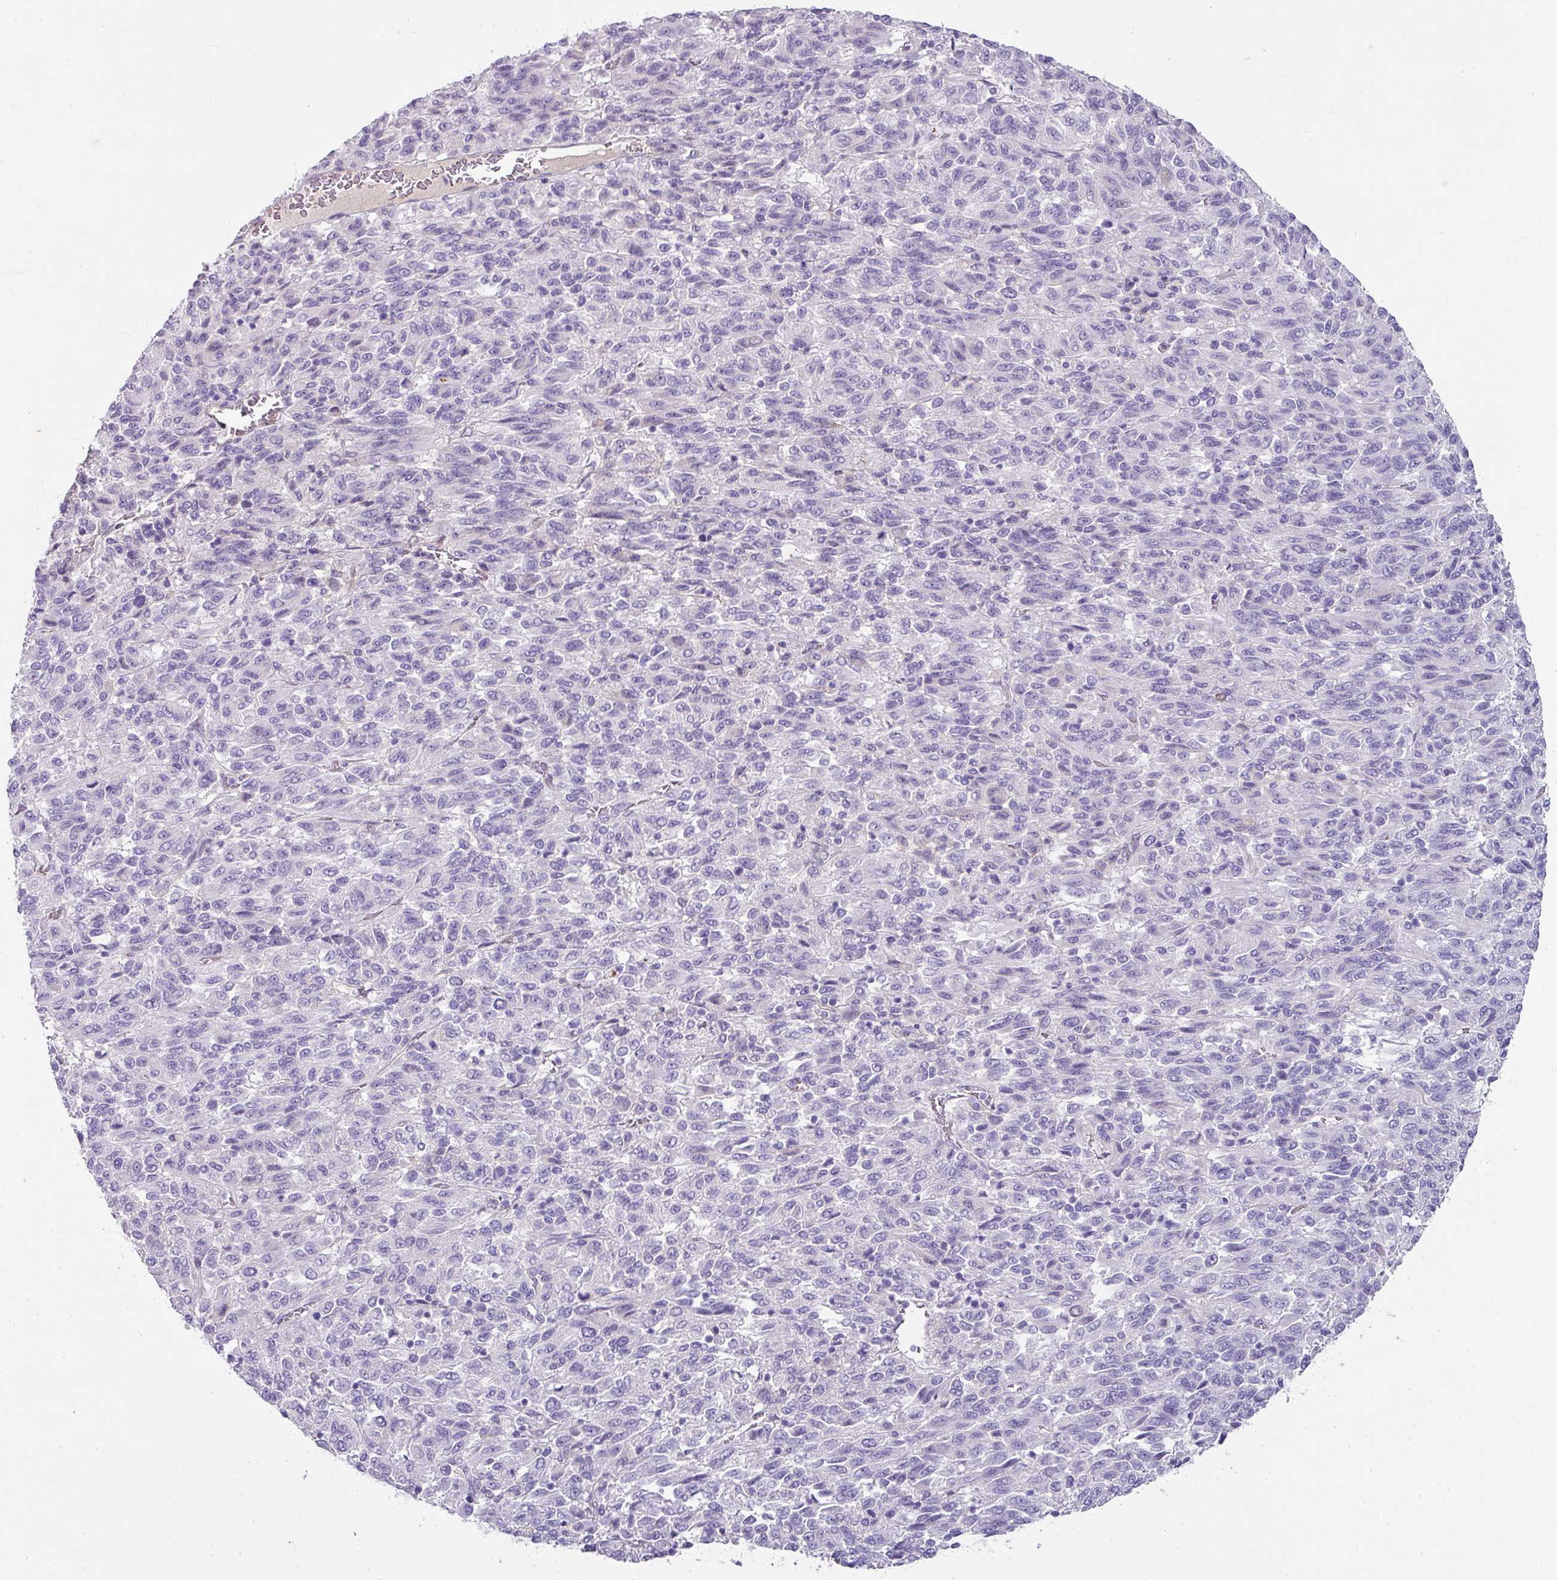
{"staining": {"intensity": "negative", "quantity": "none", "location": "none"}, "tissue": "melanoma", "cell_type": "Tumor cells", "image_type": "cancer", "snomed": [{"axis": "morphology", "description": "Malignant melanoma, Metastatic site"}, {"axis": "topography", "description": "Lung"}], "caption": "Image shows no protein staining in tumor cells of malignant melanoma (metastatic site) tissue.", "gene": "OR52N1", "patient": {"sex": "male", "age": 64}}